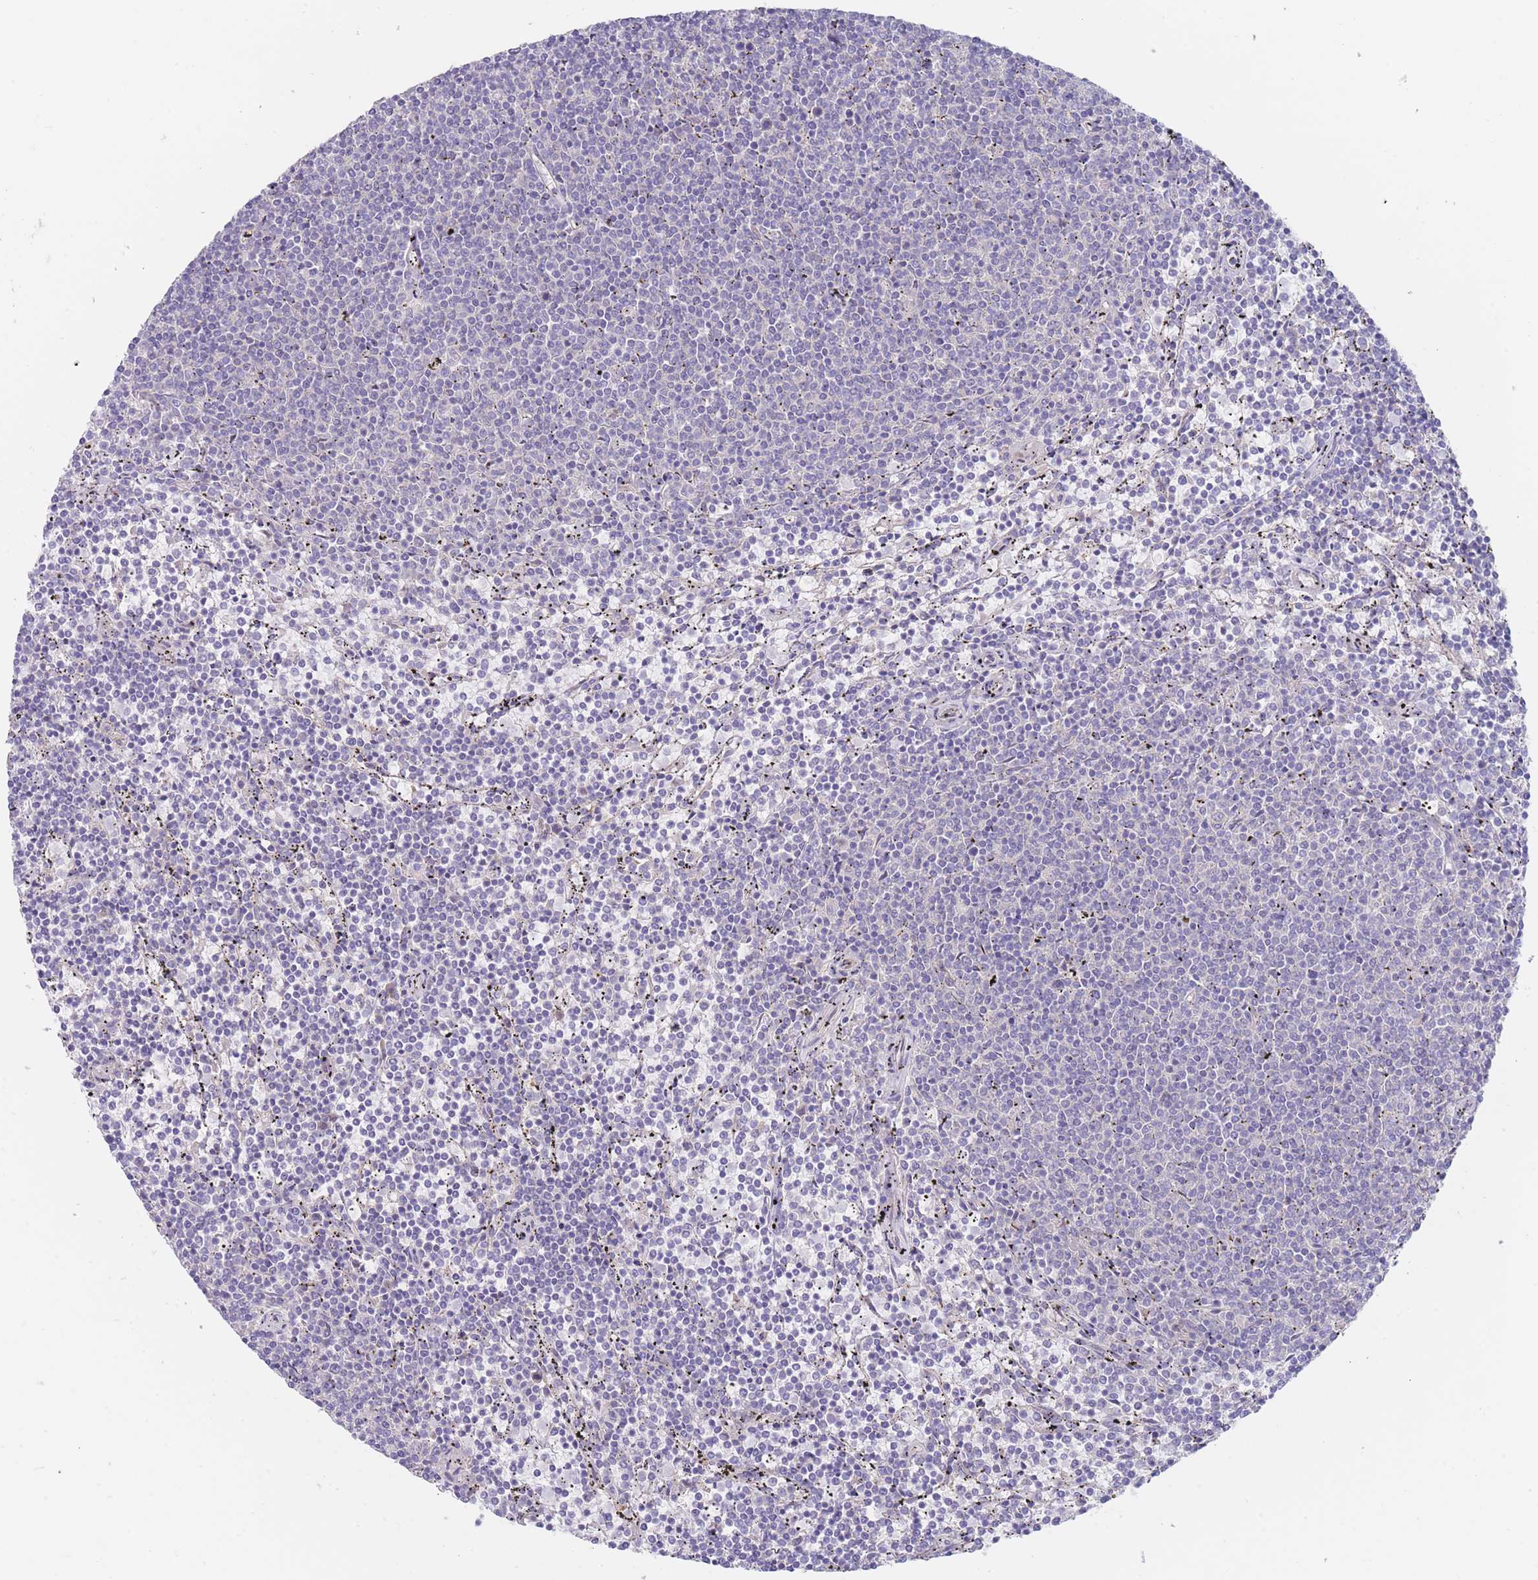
{"staining": {"intensity": "negative", "quantity": "none", "location": "none"}, "tissue": "lymphoma", "cell_type": "Tumor cells", "image_type": "cancer", "snomed": [{"axis": "morphology", "description": "Malignant lymphoma, non-Hodgkin's type, Low grade"}, {"axis": "topography", "description": "Spleen"}], "caption": "IHC of low-grade malignant lymphoma, non-Hodgkin's type reveals no expression in tumor cells.", "gene": "ZNF281", "patient": {"sex": "female", "age": 50}}